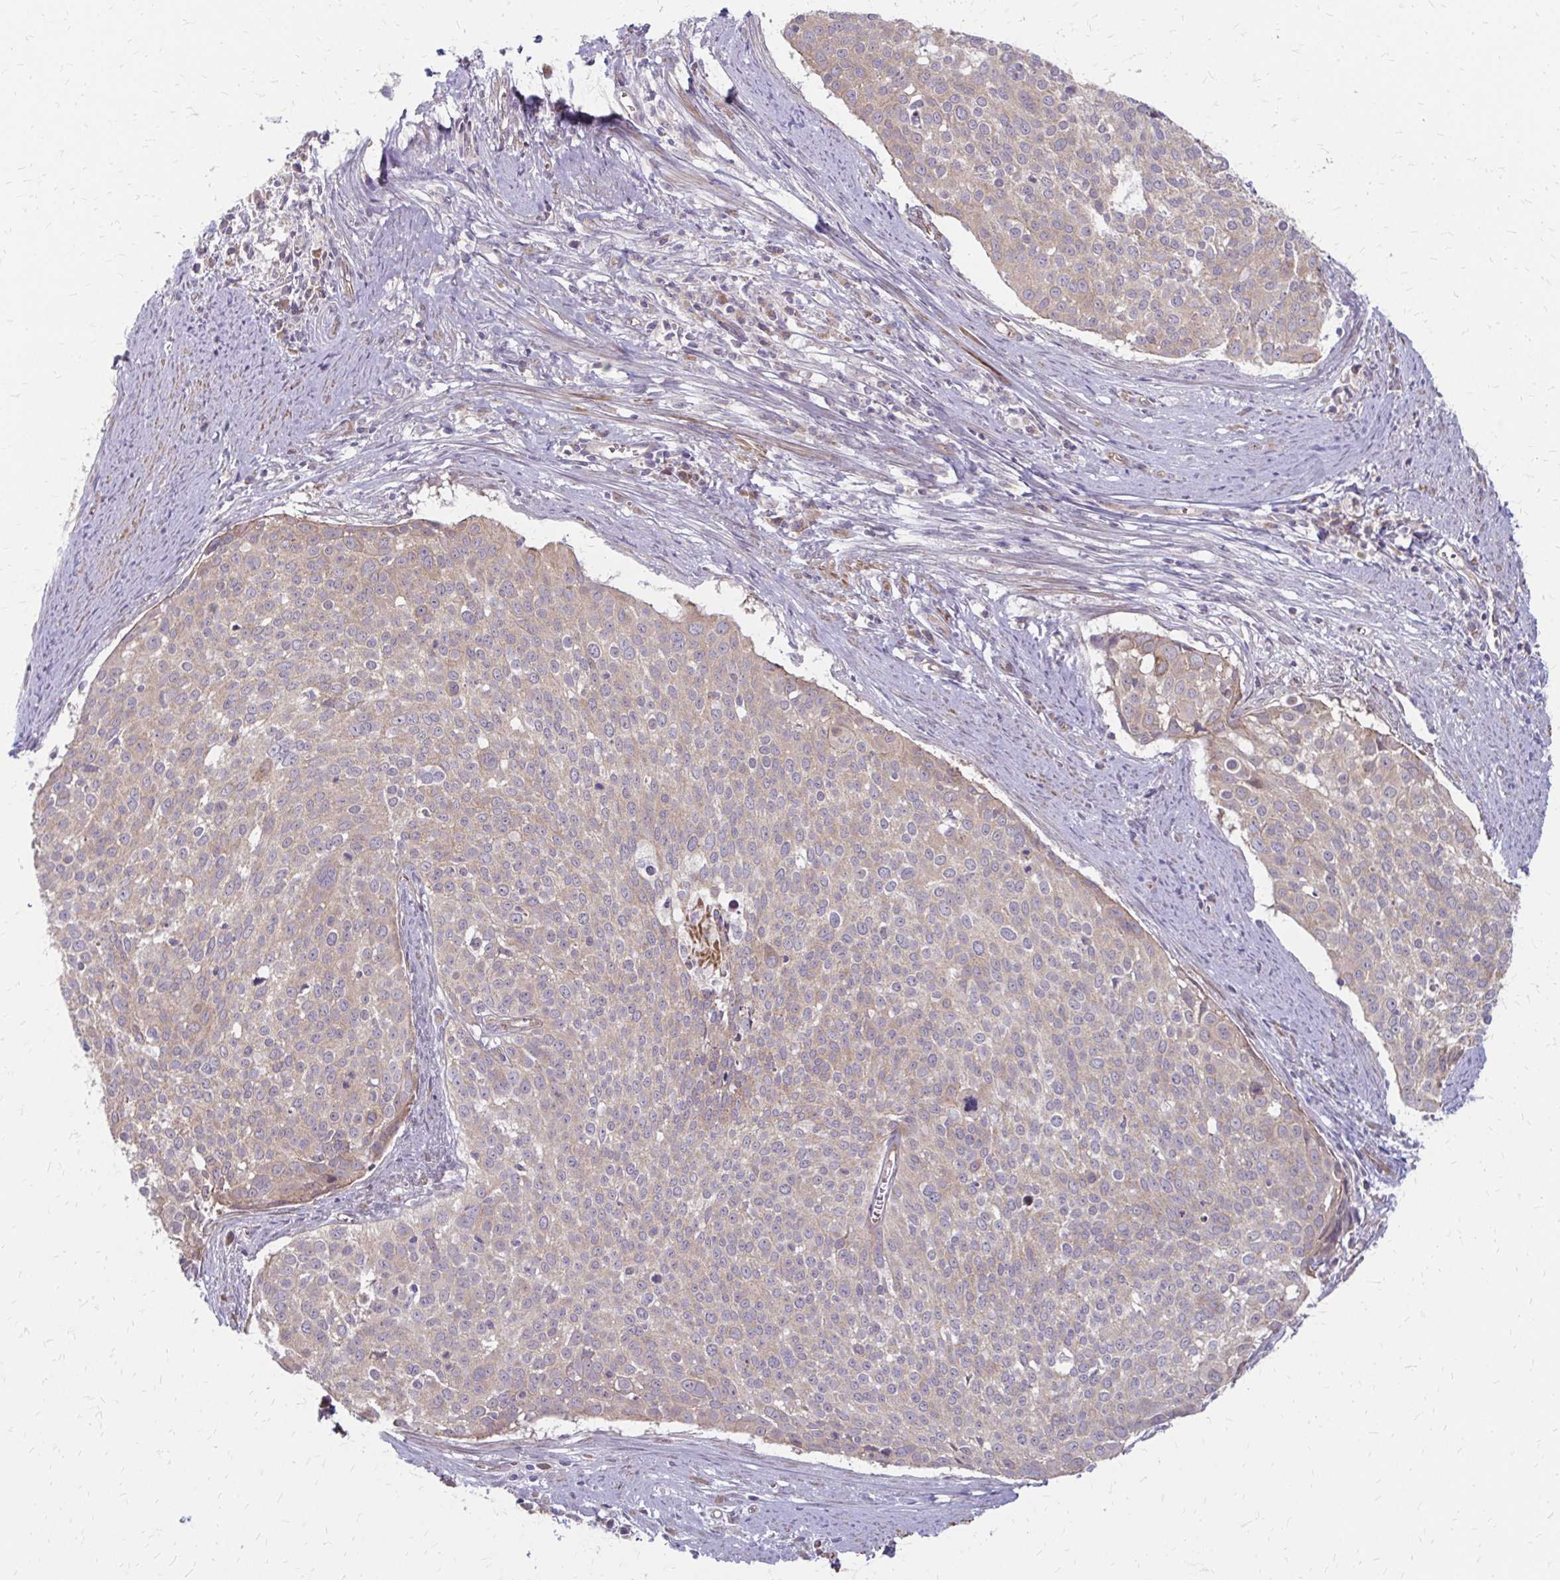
{"staining": {"intensity": "weak", "quantity": "25%-75%", "location": "cytoplasmic/membranous"}, "tissue": "cervical cancer", "cell_type": "Tumor cells", "image_type": "cancer", "snomed": [{"axis": "morphology", "description": "Squamous cell carcinoma, NOS"}, {"axis": "topography", "description": "Cervix"}], "caption": "Immunohistochemistry (IHC) histopathology image of human cervical cancer stained for a protein (brown), which shows low levels of weak cytoplasmic/membranous expression in approximately 25%-75% of tumor cells.", "gene": "ZNF383", "patient": {"sex": "female", "age": 39}}